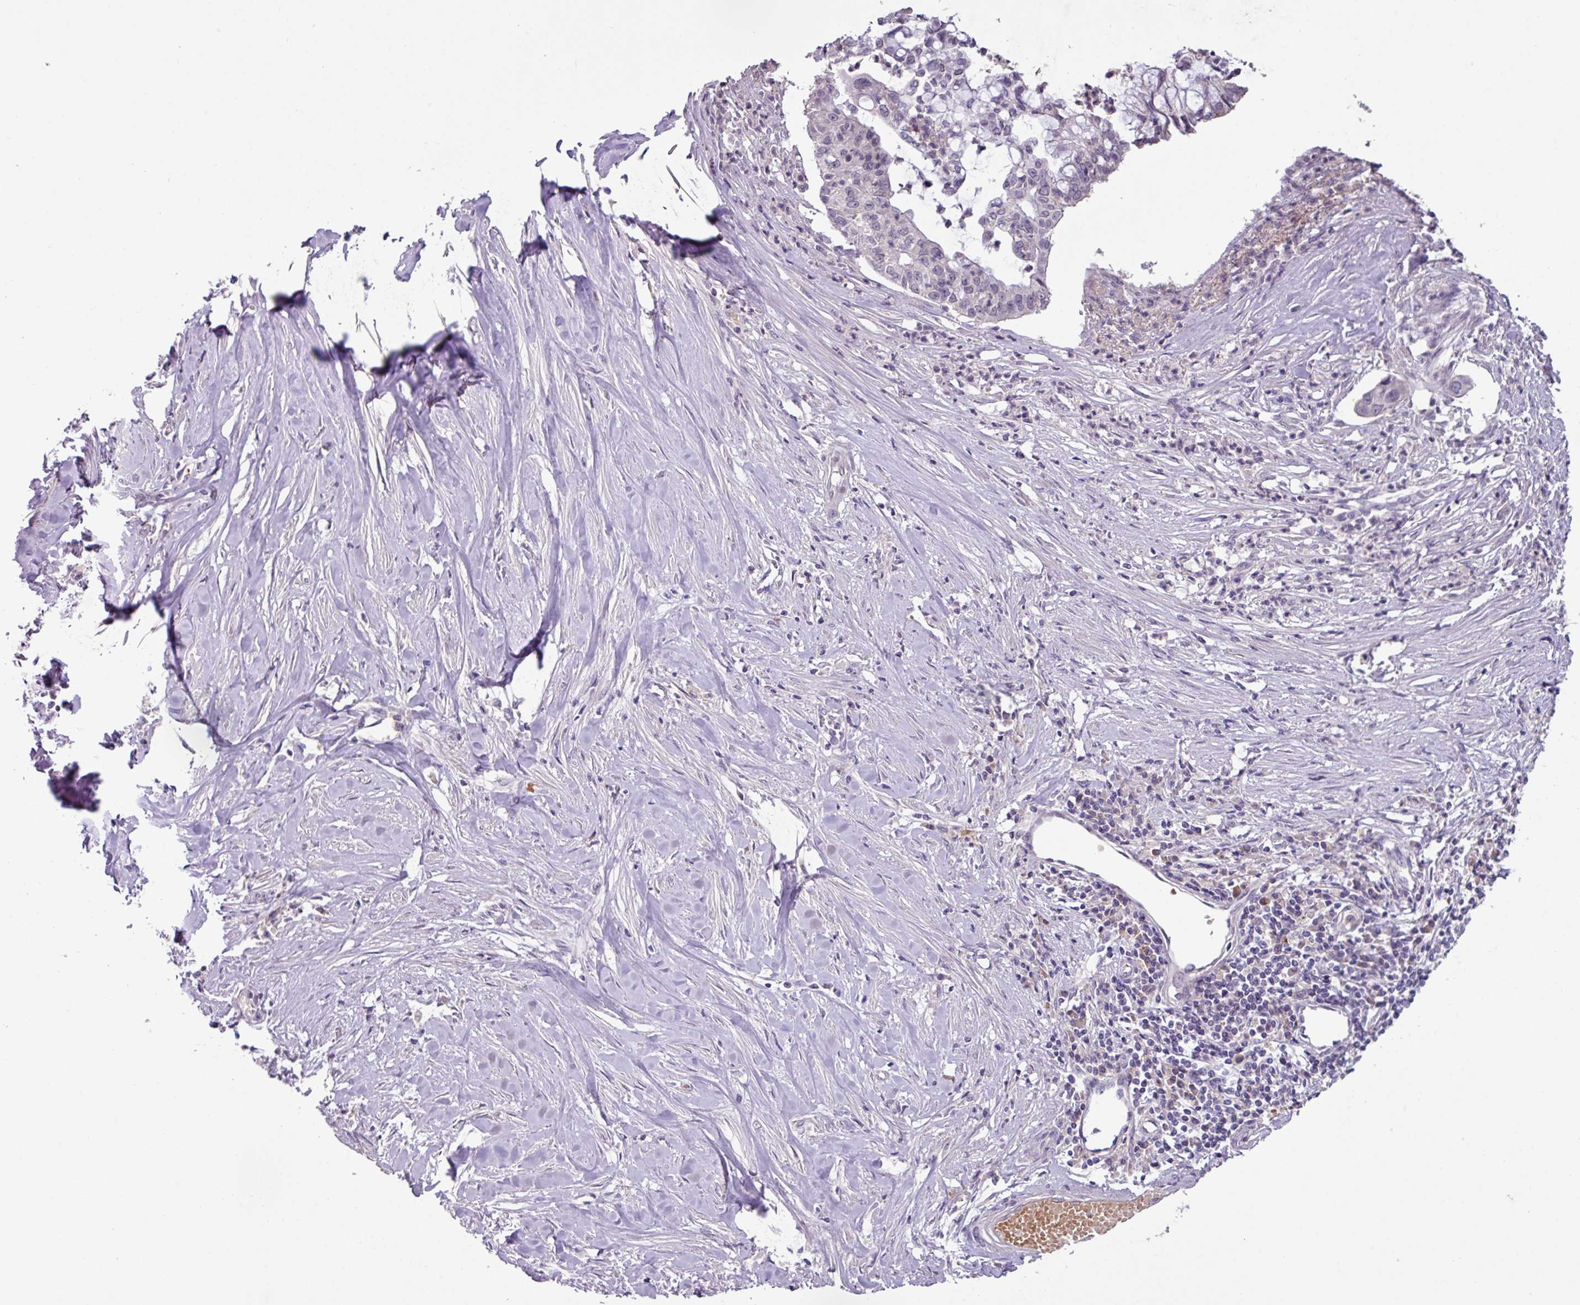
{"staining": {"intensity": "negative", "quantity": "none", "location": "none"}, "tissue": "pancreatic cancer", "cell_type": "Tumor cells", "image_type": "cancer", "snomed": [{"axis": "morphology", "description": "Adenocarcinoma, NOS"}, {"axis": "topography", "description": "Pancreas"}], "caption": "Photomicrograph shows no significant protein expression in tumor cells of pancreatic cancer (adenocarcinoma).", "gene": "SLC5A10", "patient": {"sex": "male", "age": 73}}